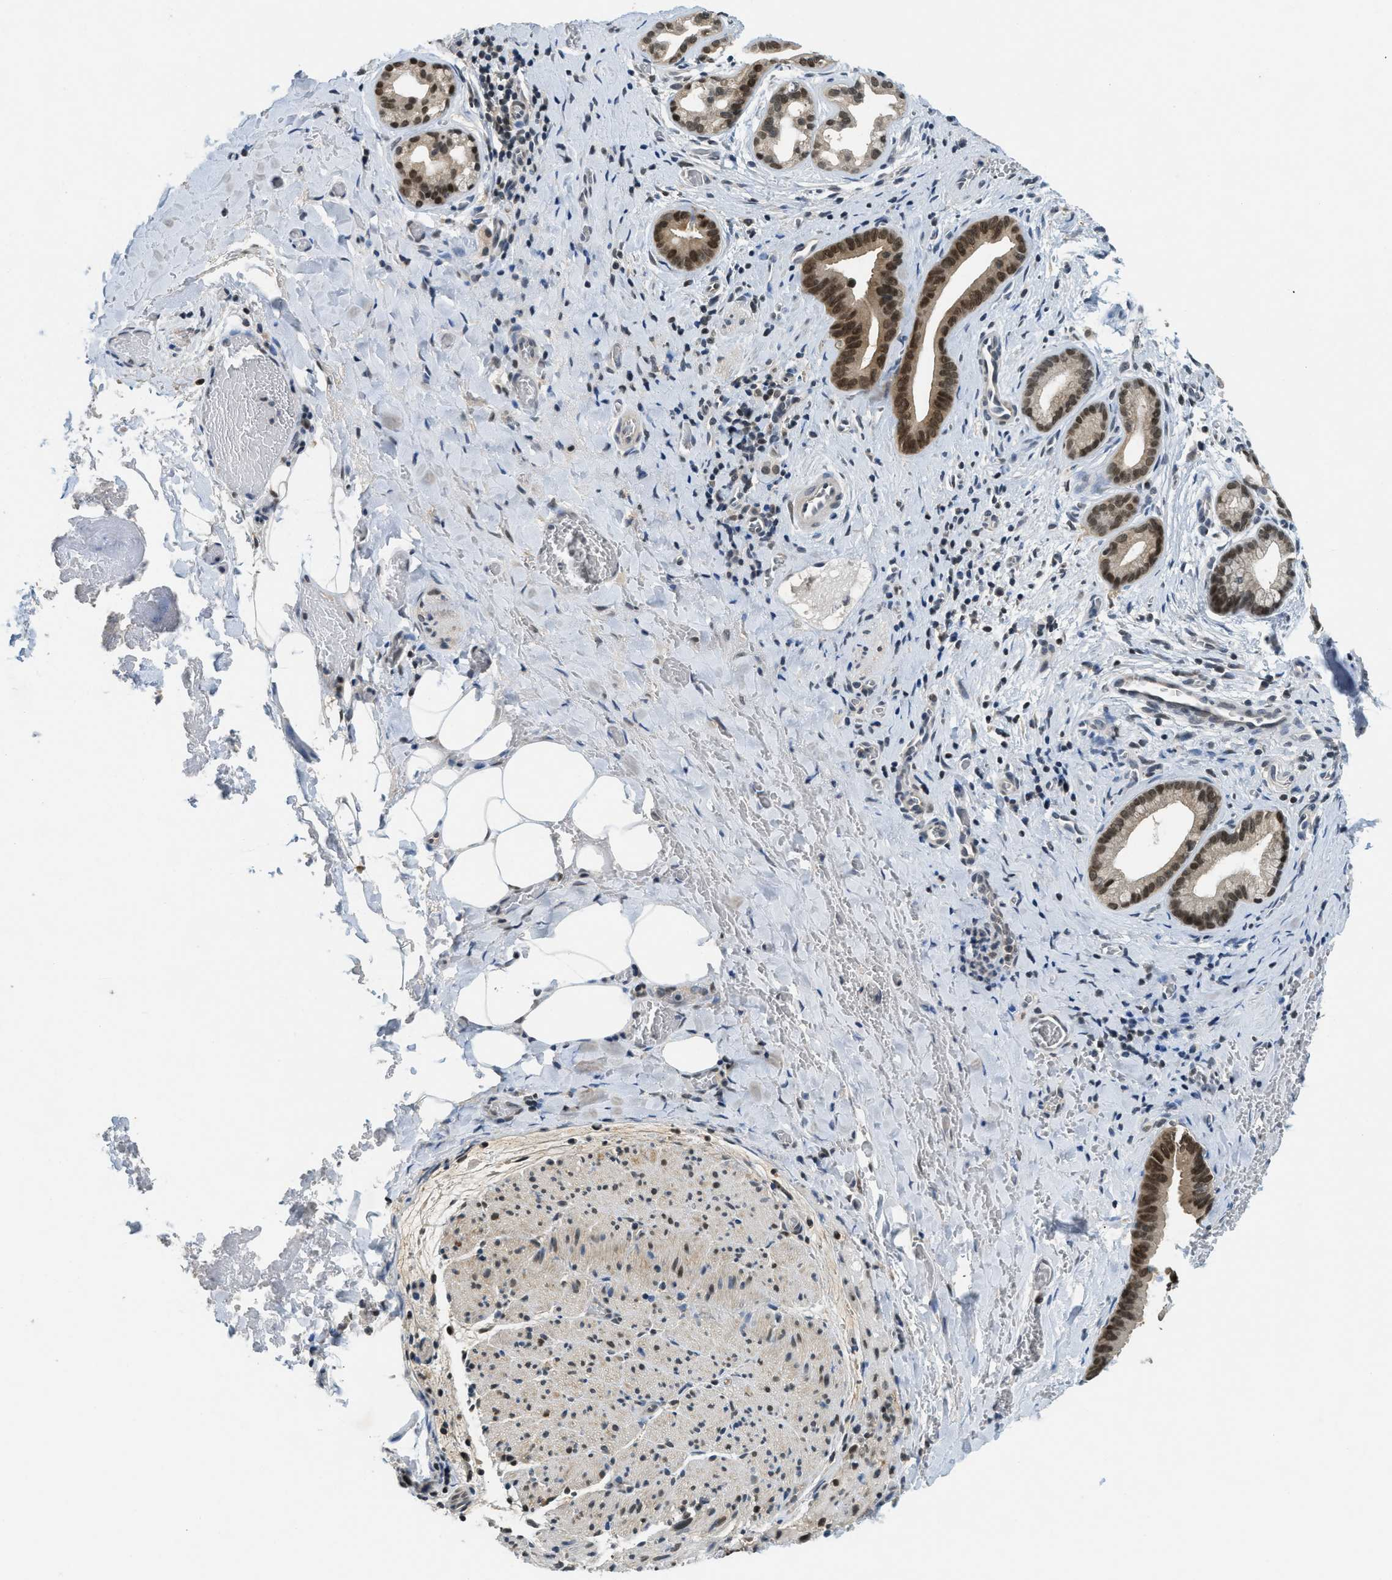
{"staining": {"intensity": "strong", "quantity": ">75%", "location": "cytoplasmic/membranous,nuclear"}, "tissue": "liver cancer", "cell_type": "Tumor cells", "image_type": "cancer", "snomed": [{"axis": "morphology", "description": "Cholangiocarcinoma"}, {"axis": "topography", "description": "Liver"}], "caption": "Brown immunohistochemical staining in human liver cholangiocarcinoma reveals strong cytoplasmic/membranous and nuclear staining in about >75% of tumor cells.", "gene": "DNAJB1", "patient": {"sex": "female", "age": 55}}